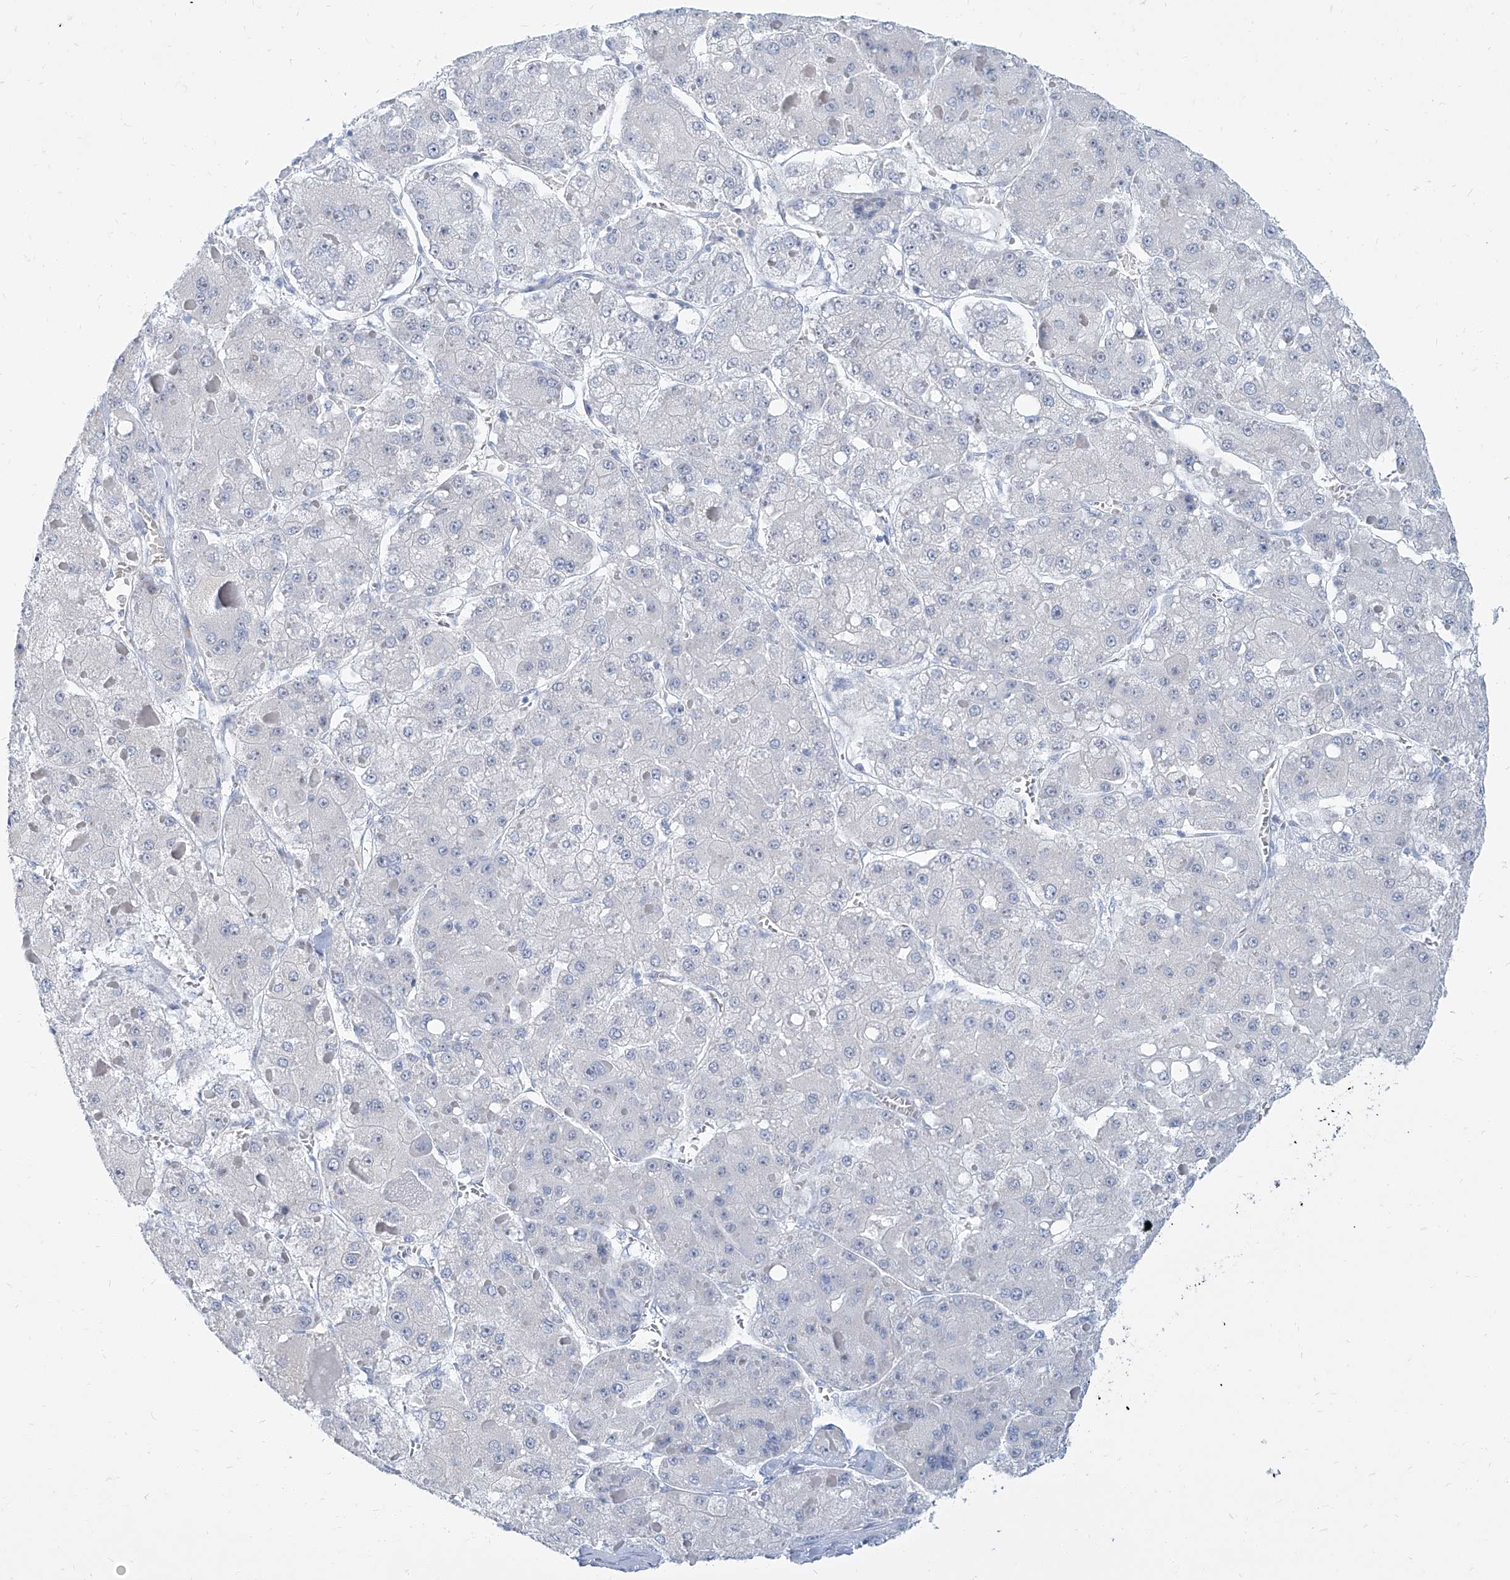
{"staining": {"intensity": "negative", "quantity": "none", "location": "none"}, "tissue": "liver cancer", "cell_type": "Tumor cells", "image_type": "cancer", "snomed": [{"axis": "morphology", "description": "Carcinoma, Hepatocellular, NOS"}, {"axis": "topography", "description": "Liver"}], "caption": "DAB immunohistochemical staining of hepatocellular carcinoma (liver) exhibits no significant positivity in tumor cells.", "gene": "TXLNB", "patient": {"sex": "female", "age": 73}}